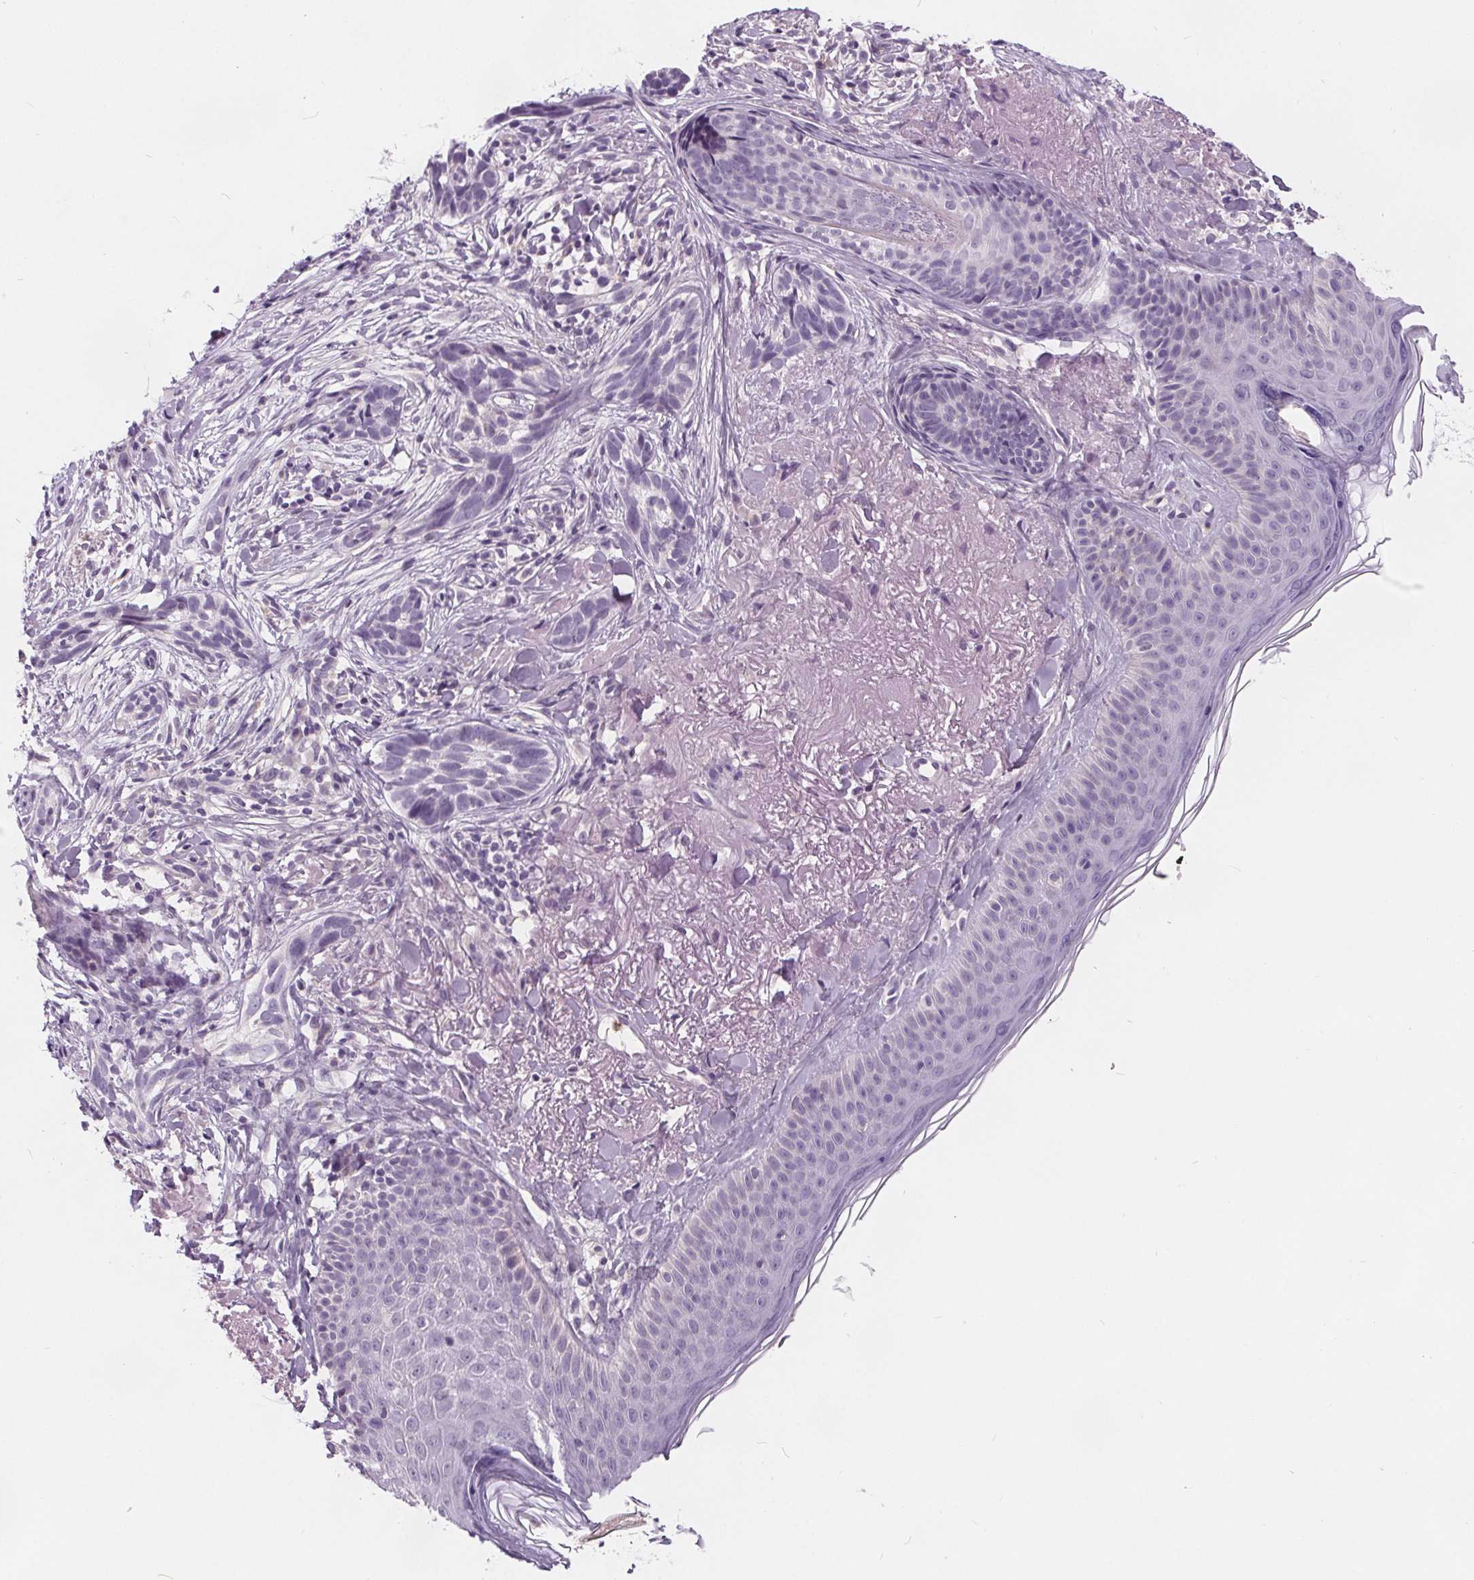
{"staining": {"intensity": "negative", "quantity": "none", "location": "none"}, "tissue": "skin cancer", "cell_type": "Tumor cells", "image_type": "cancer", "snomed": [{"axis": "morphology", "description": "Basal cell carcinoma"}, {"axis": "morphology", "description": "BCC, high aggressive"}, {"axis": "topography", "description": "Skin"}], "caption": "High power microscopy histopathology image of an immunohistochemistry histopathology image of skin cancer, revealing no significant expression in tumor cells. (DAB IHC with hematoxylin counter stain).", "gene": "HAAO", "patient": {"sex": "female", "age": 86}}